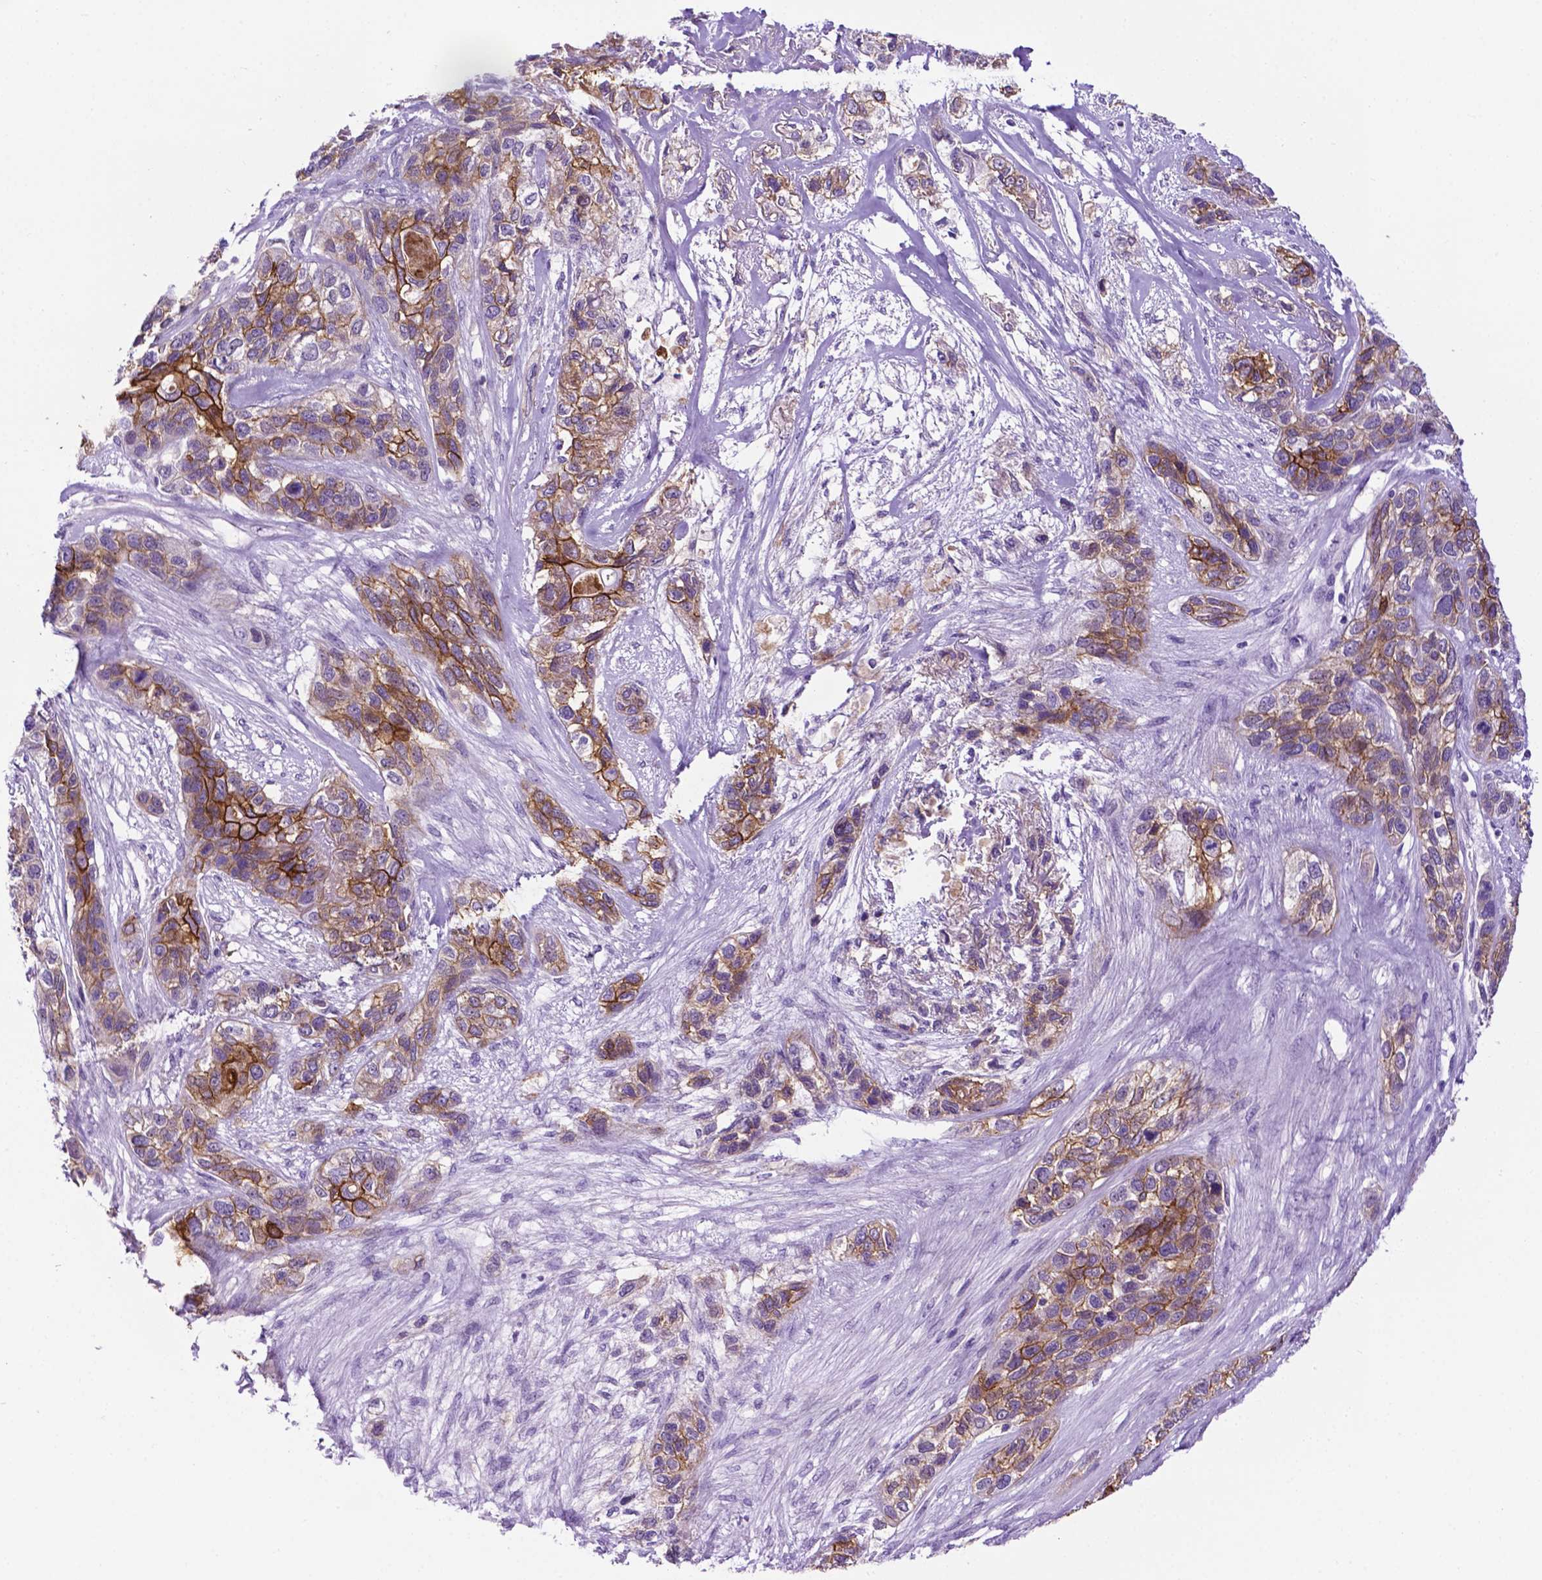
{"staining": {"intensity": "moderate", "quantity": "25%-75%", "location": "cytoplasmic/membranous"}, "tissue": "lung cancer", "cell_type": "Tumor cells", "image_type": "cancer", "snomed": [{"axis": "morphology", "description": "Squamous cell carcinoma, NOS"}, {"axis": "topography", "description": "Lung"}], "caption": "Human lung cancer stained with a protein marker displays moderate staining in tumor cells.", "gene": "TACSTD2", "patient": {"sex": "female", "age": 70}}